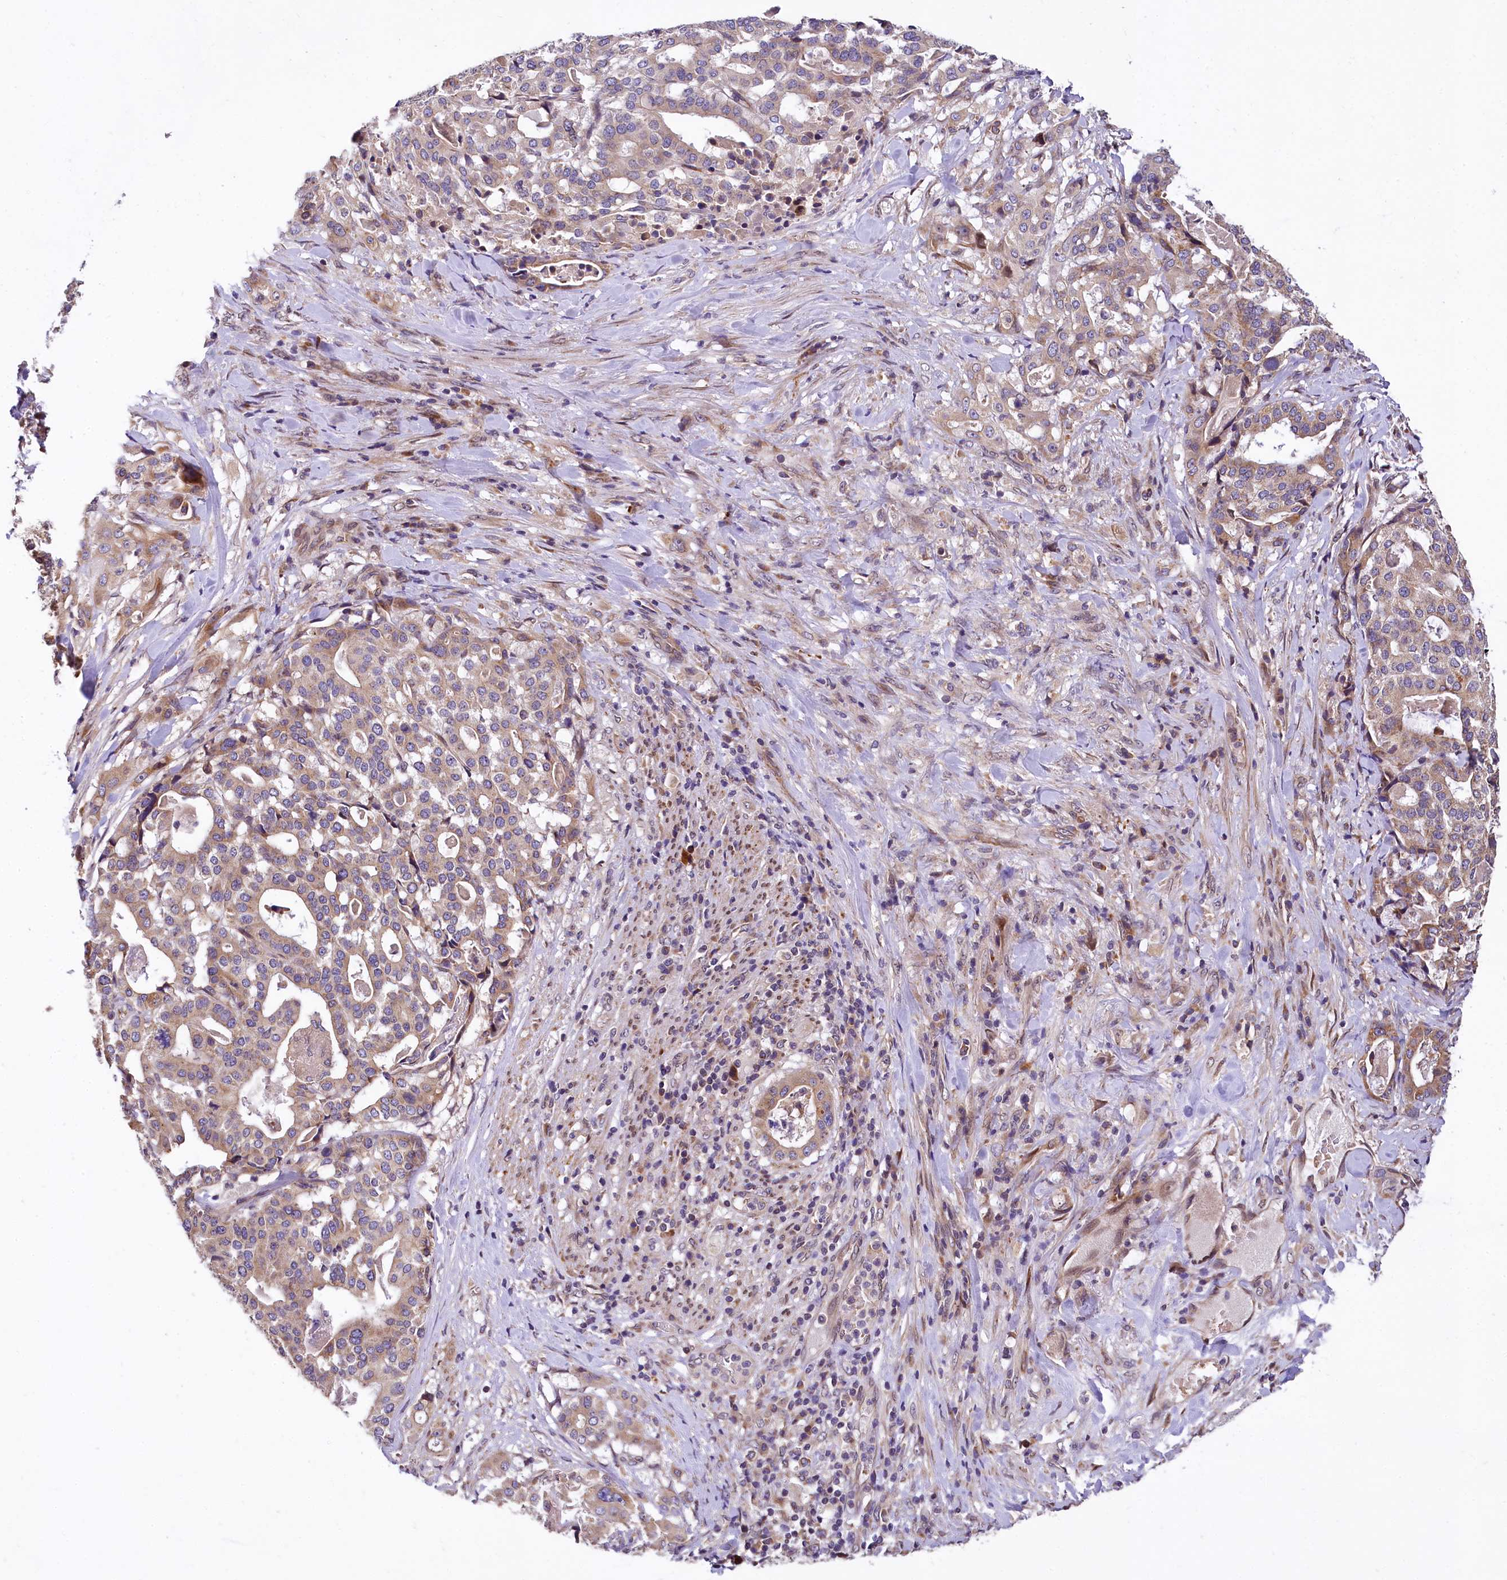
{"staining": {"intensity": "moderate", "quantity": ">75%", "location": "cytoplasmic/membranous"}, "tissue": "stomach cancer", "cell_type": "Tumor cells", "image_type": "cancer", "snomed": [{"axis": "morphology", "description": "Adenocarcinoma, NOS"}, {"axis": "topography", "description": "Stomach"}], "caption": "A medium amount of moderate cytoplasmic/membranous expression is identified in about >75% of tumor cells in stomach adenocarcinoma tissue.", "gene": "SUPV3L1", "patient": {"sex": "male", "age": 48}}